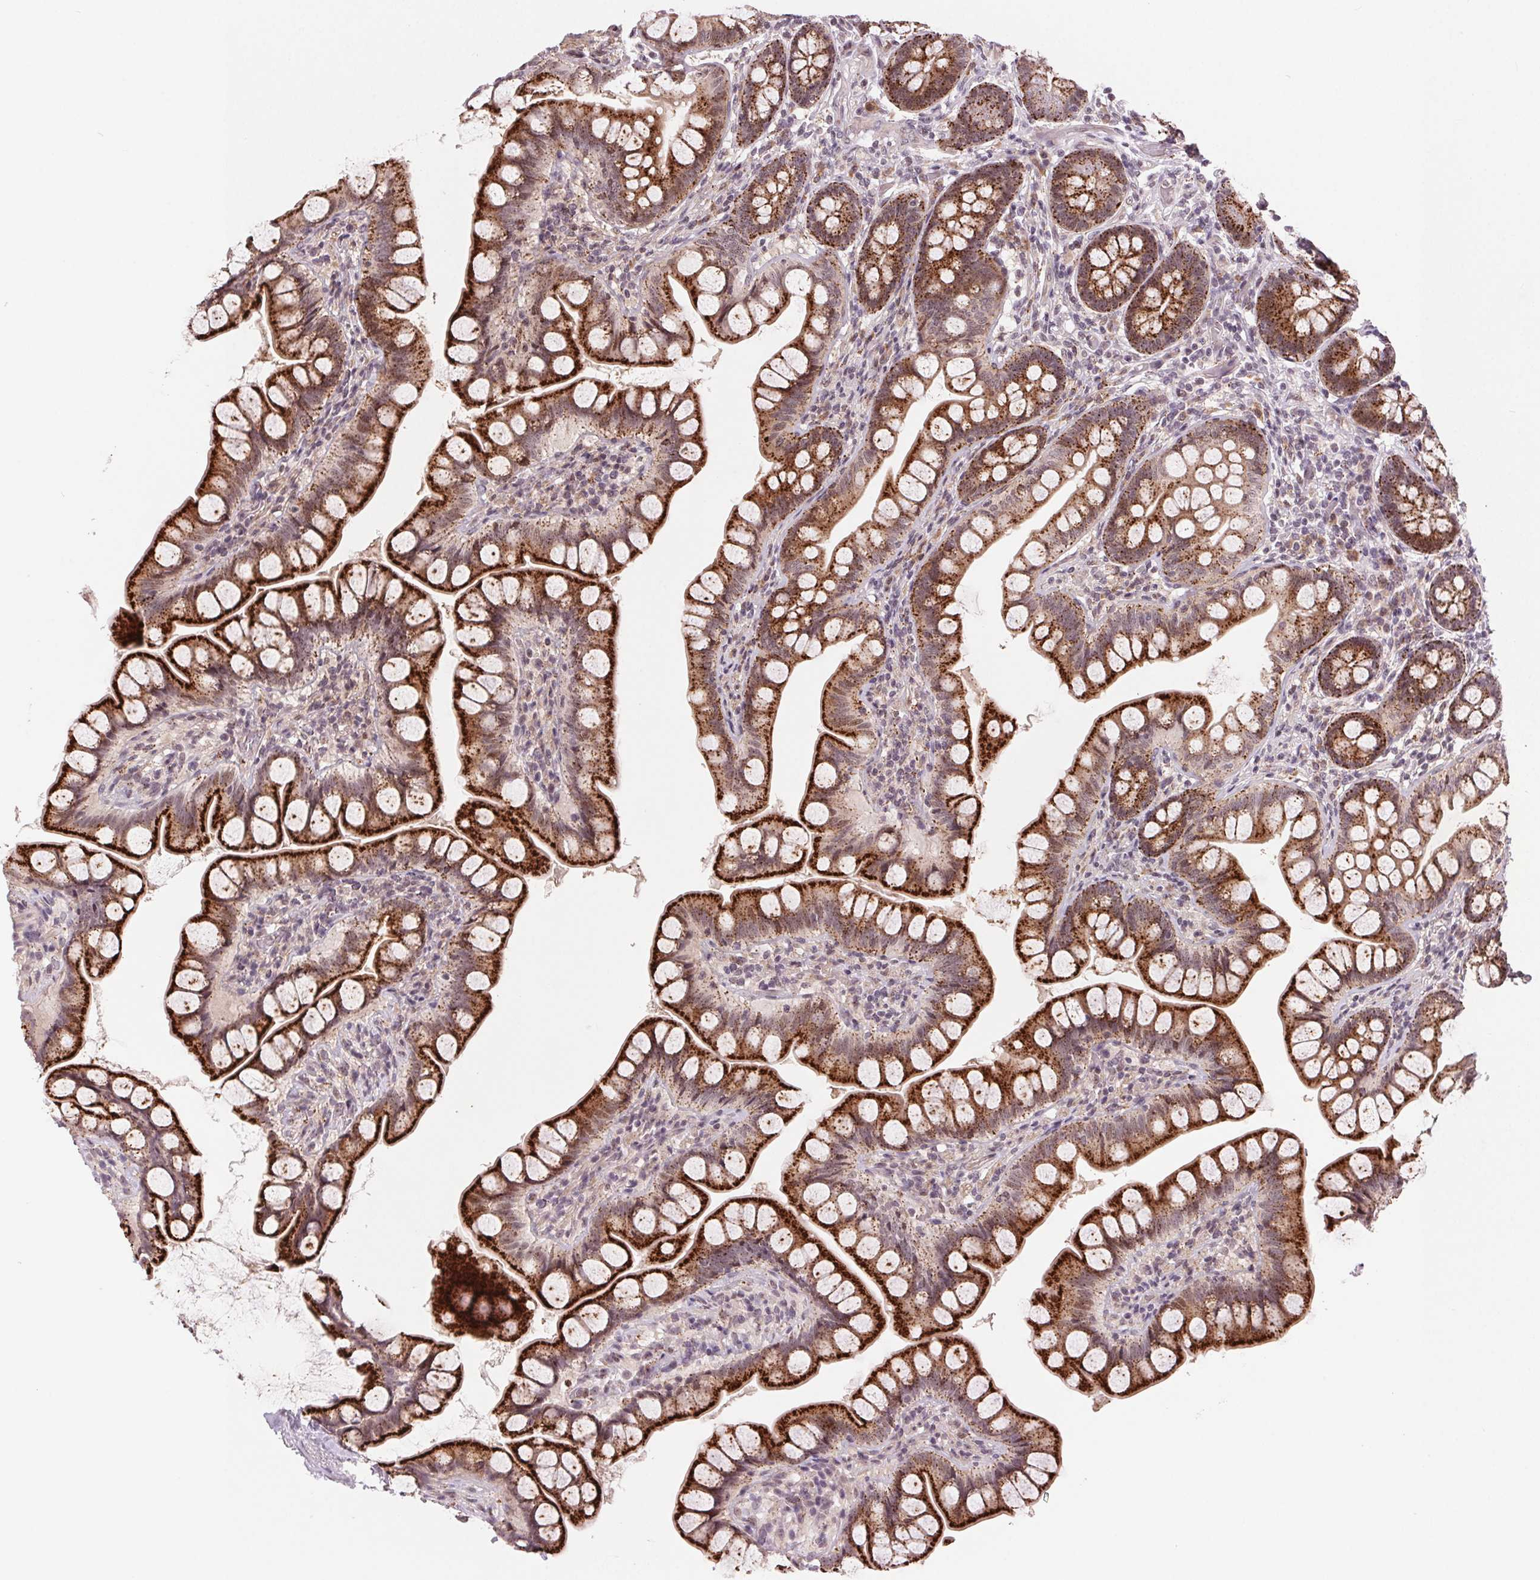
{"staining": {"intensity": "strong", "quantity": ">75%", "location": "cytoplasmic/membranous"}, "tissue": "small intestine", "cell_type": "Glandular cells", "image_type": "normal", "snomed": [{"axis": "morphology", "description": "Normal tissue, NOS"}, {"axis": "topography", "description": "Small intestine"}], "caption": "Immunohistochemical staining of benign human small intestine exhibits strong cytoplasmic/membranous protein staining in approximately >75% of glandular cells.", "gene": "CHMP4B", "patient": {"sex": "male", "age": 70}}